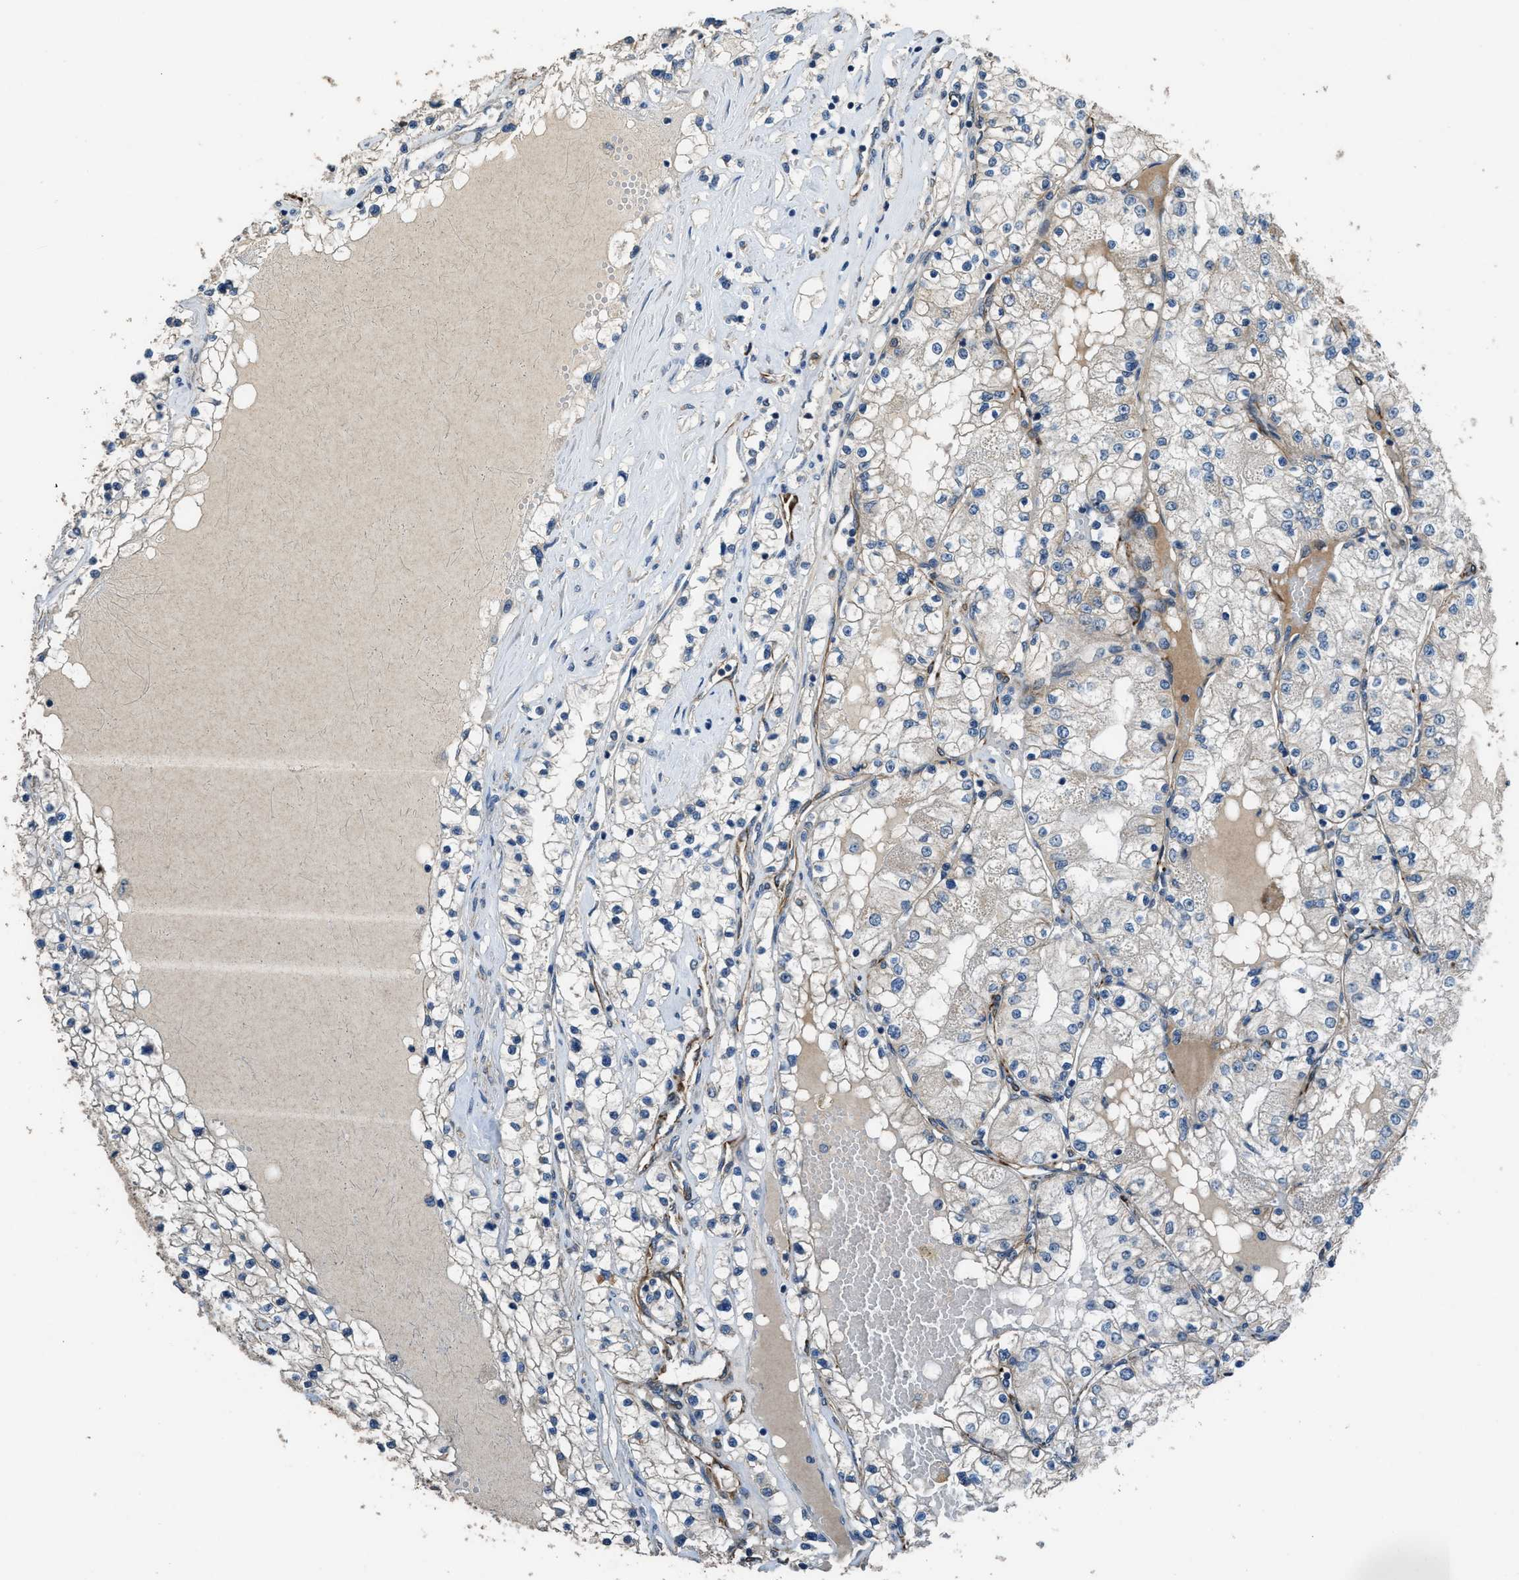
{"staining": {"intensity": "negative", "quantity": "none", "location": "none"}, "tissue": "renal cancer", "cell_type": "Tumor cells", "image_type": "cancer", "snomed": [{"axis": "morphology", "description": "Adenocarcinoma, NOS"}, {"axis": "topography", "description": "Kidney"}], "caption": "IHC photomicrograph of neoplastic tissue: renal cancer (adenocarcinoma) stained with DAB (3,3'-diaminobenzidine) displays no significant protein staining in tumor cells. The staining is performed using DAB brown chromogen with nuclei counter-stained in using hematoxylin.", "gene": "SYNM", "patient": {"sex": "male", "age": 68}}